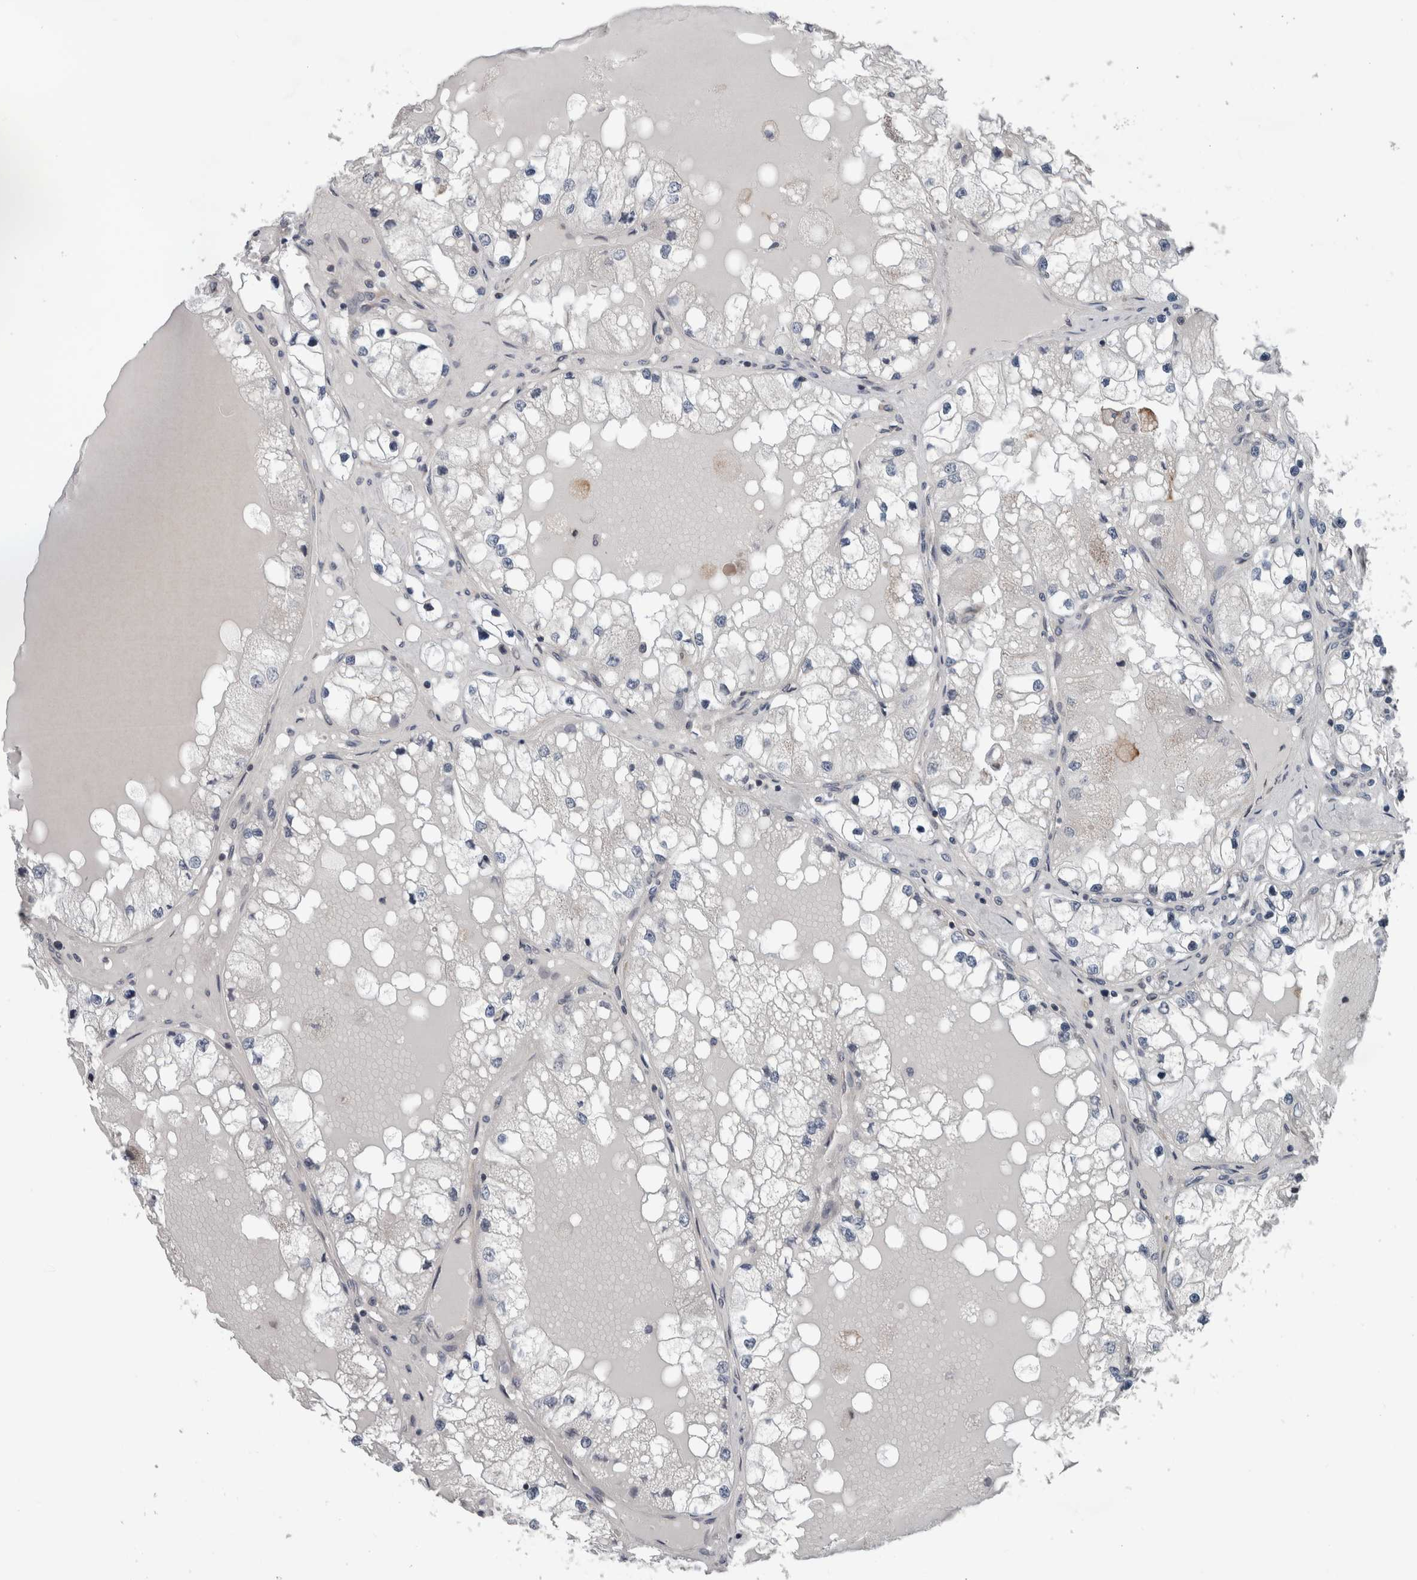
{"staining": {"intensity": "negative", "quantity": "none", "location": "none"}, "tissue": "renal cancer", "cell_type": "Tumor cells", "image_type": "cancer", "snomed": [{"axis": "morphology", "description": "Adenocarcinoma, NOS"}, {"axis": "topography", "description": "Kidney"}], "caption": "The IHC micrograph has no significant staining in tumor cells of renal cancer tissue.", "gene": "ENY2", "patient": {"sex": "male", "age": 68}}